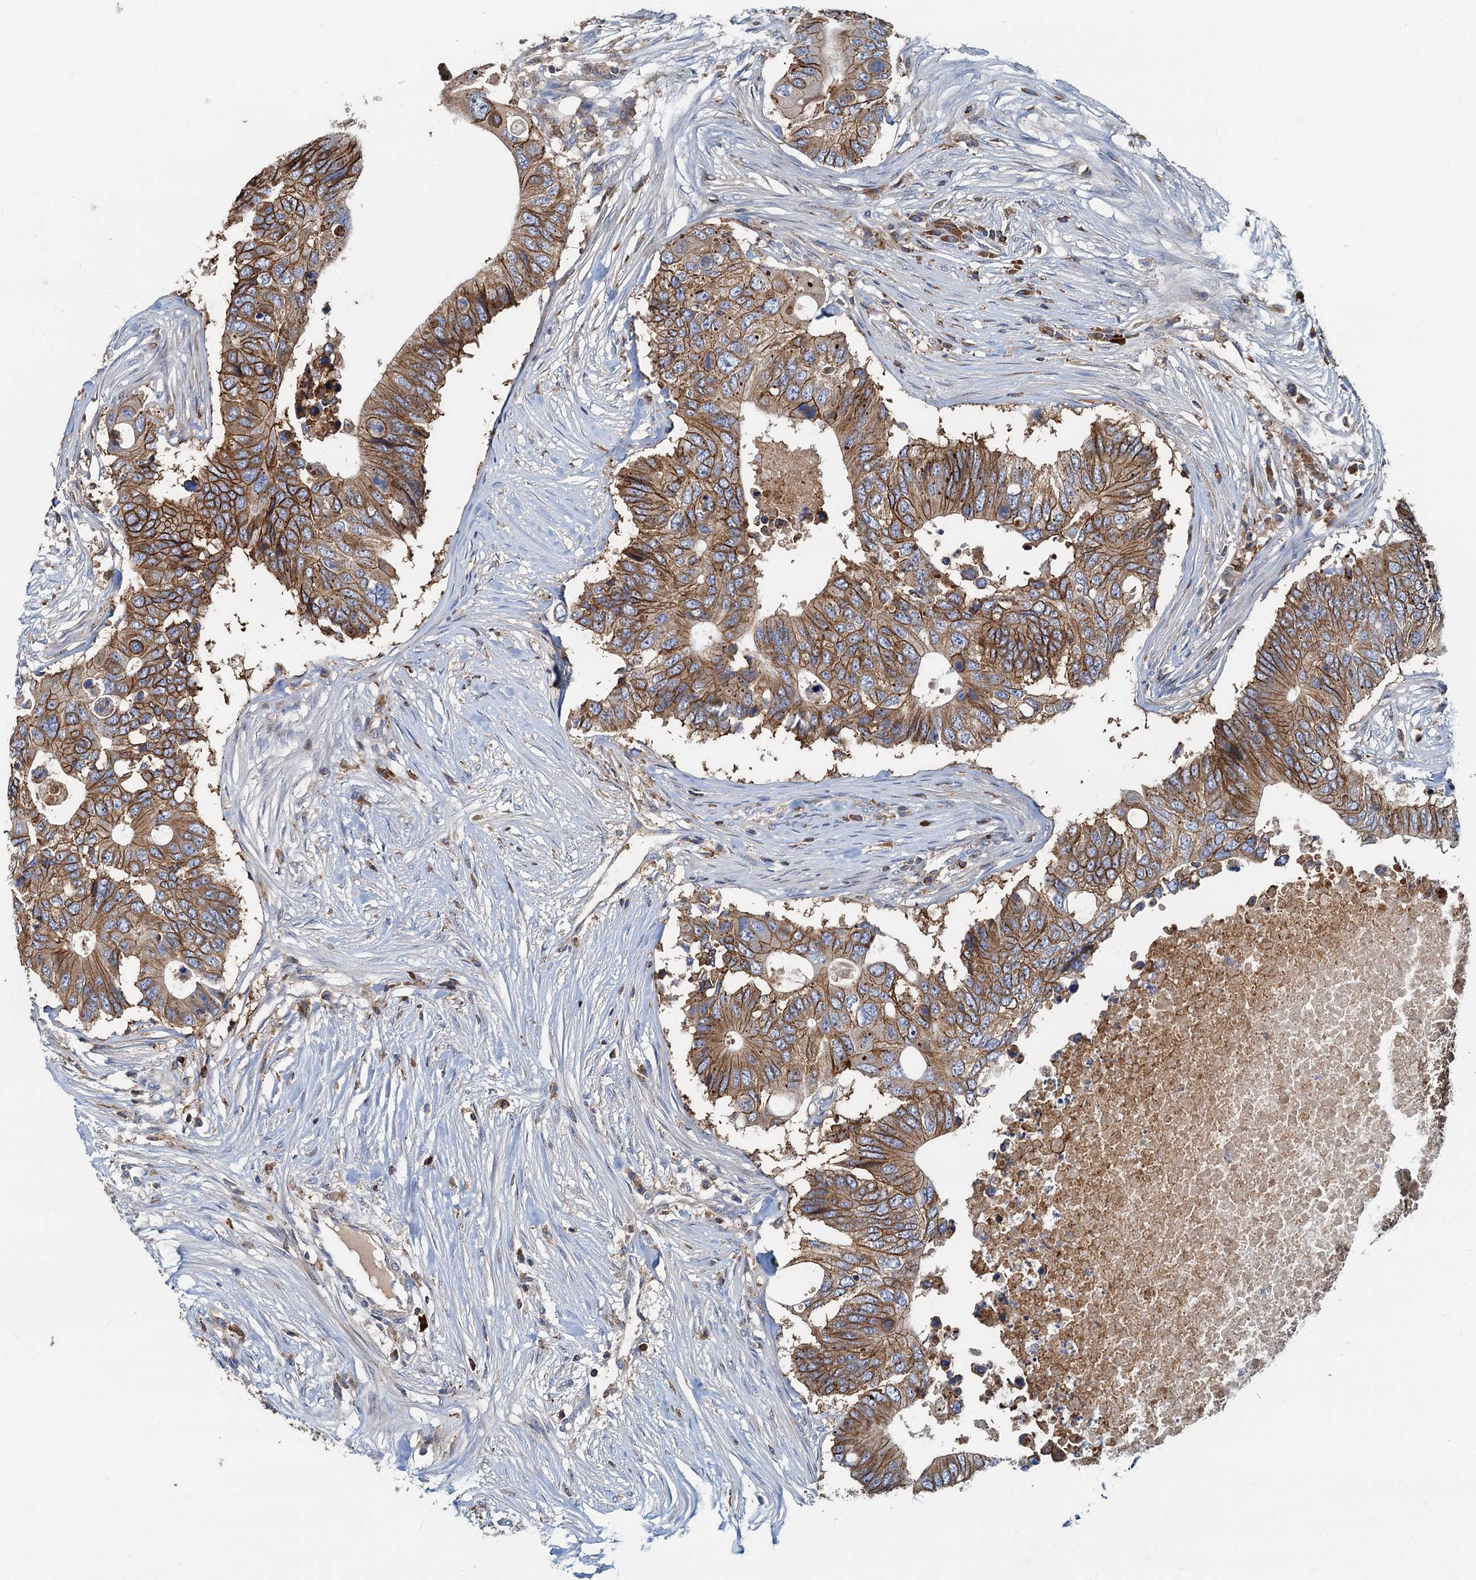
{"staining": {"intensity": "strong", "quantity": ">75%", "location": "cytoplasmic/membranous"}, "tissue": "colorectal cancer", "cell_type": "Tumor cells", "image_type": "cancer", "snomed": [{"axis": "morphology", "description": "Adenocarcinoma, NOS"}, {"axis": "topography", "description": "Colon"}], "caption": "Immunohistochemistry (IHC) staining of adenocarcinoma (colorectal), which demonstrates high levels of strong cytoplasmic/membranous positivity in about >75% of tumor cells indicating strong cytoplasmic/membranous protein positivity. The staining was performed using DAB (brown) for protein detection and nuclei were counterstained in hematoxylin (blue).", "gene": "LNX2", "patient": {"sex": "male", "age": 71}}